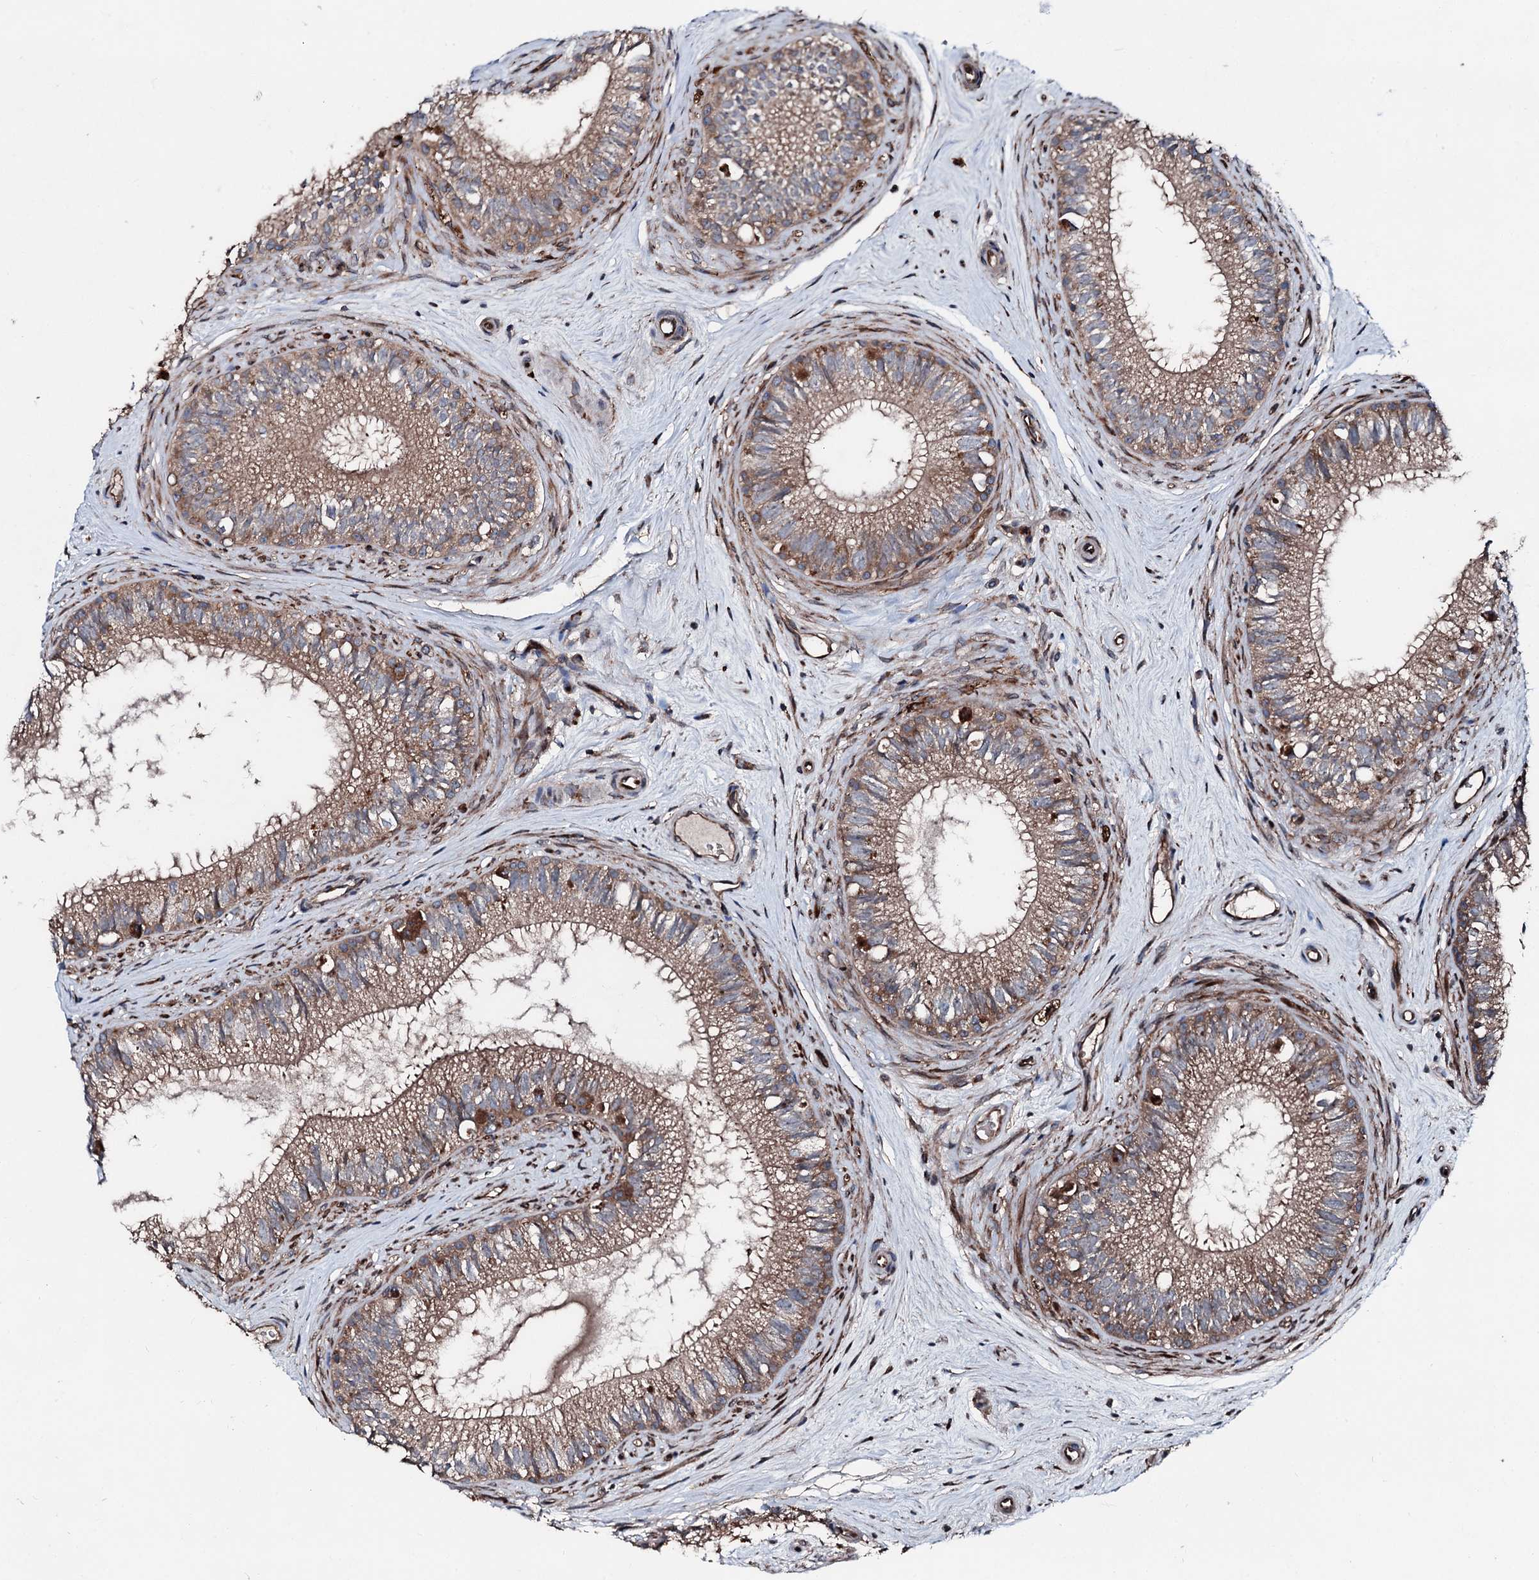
{"staining": {"intensity": "moderate", "quantity": ">75%", "location": "cytoplasmic/membranous"}, "tissue": "epididymis", "cell_type": "Glandular cells", "image_type": "normal", "snomed": [{"axis": "morphology", "description": "Normal tissue, NOS"}, {"axis": "topography", "description": "Epididymis"}], "caption": "The histopathology image reveals a brown stain indicating the presence of a protein in the cytoplasmic/membranous of glandular cells in epididymis. Immunohistochemistry (ihc) stains the protein of interest in brown and the nuclei are stained blue.", "gene": "DDIAS", "patient": {"sex": "male", "age": 71}}